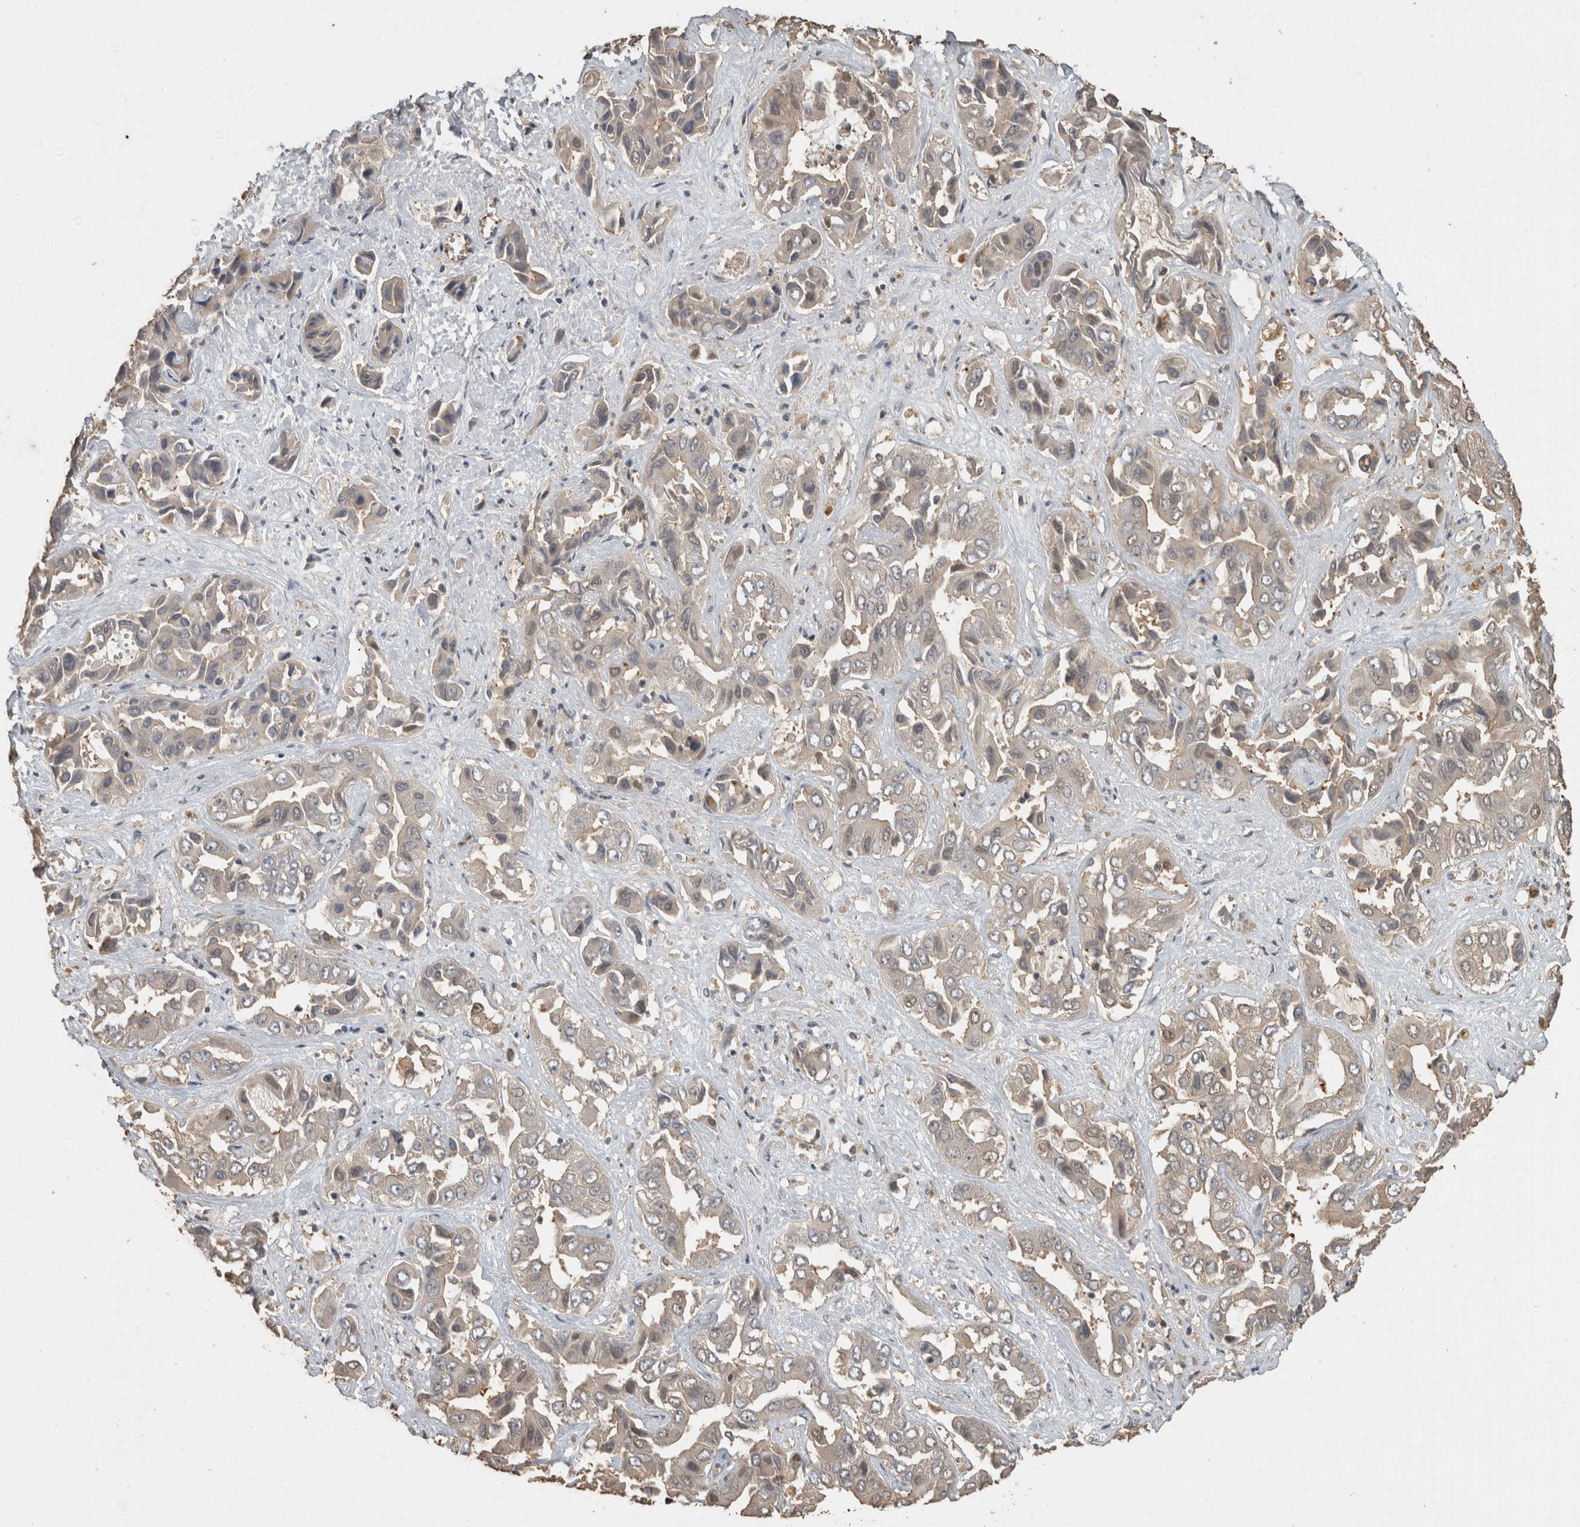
{"staining": {"intensity": "weak", "quantity": "<25%", "location": "cytoplasmic/membranous"}, "tissue": "liver cancer", "cell_type": "Tumor cells", "image_type": "cancer", "snomed": [{"axis": "morphology", "description": "Cholangiocarcinoma"}, {"axis": "topography", "description": "Liver"}], "caption": "Immunohistochemical staining of human liver cholangiocarcinoma shows no significant positivity in tumor cells. Brightfield microscopy of IHC stained with DAB (3,3'-diaminobenzidine) (brown) and hematoxylin (blue), captured at high magnification.", "gene": "RHPN1", "patient": {"sex": "female", "age": 52}}